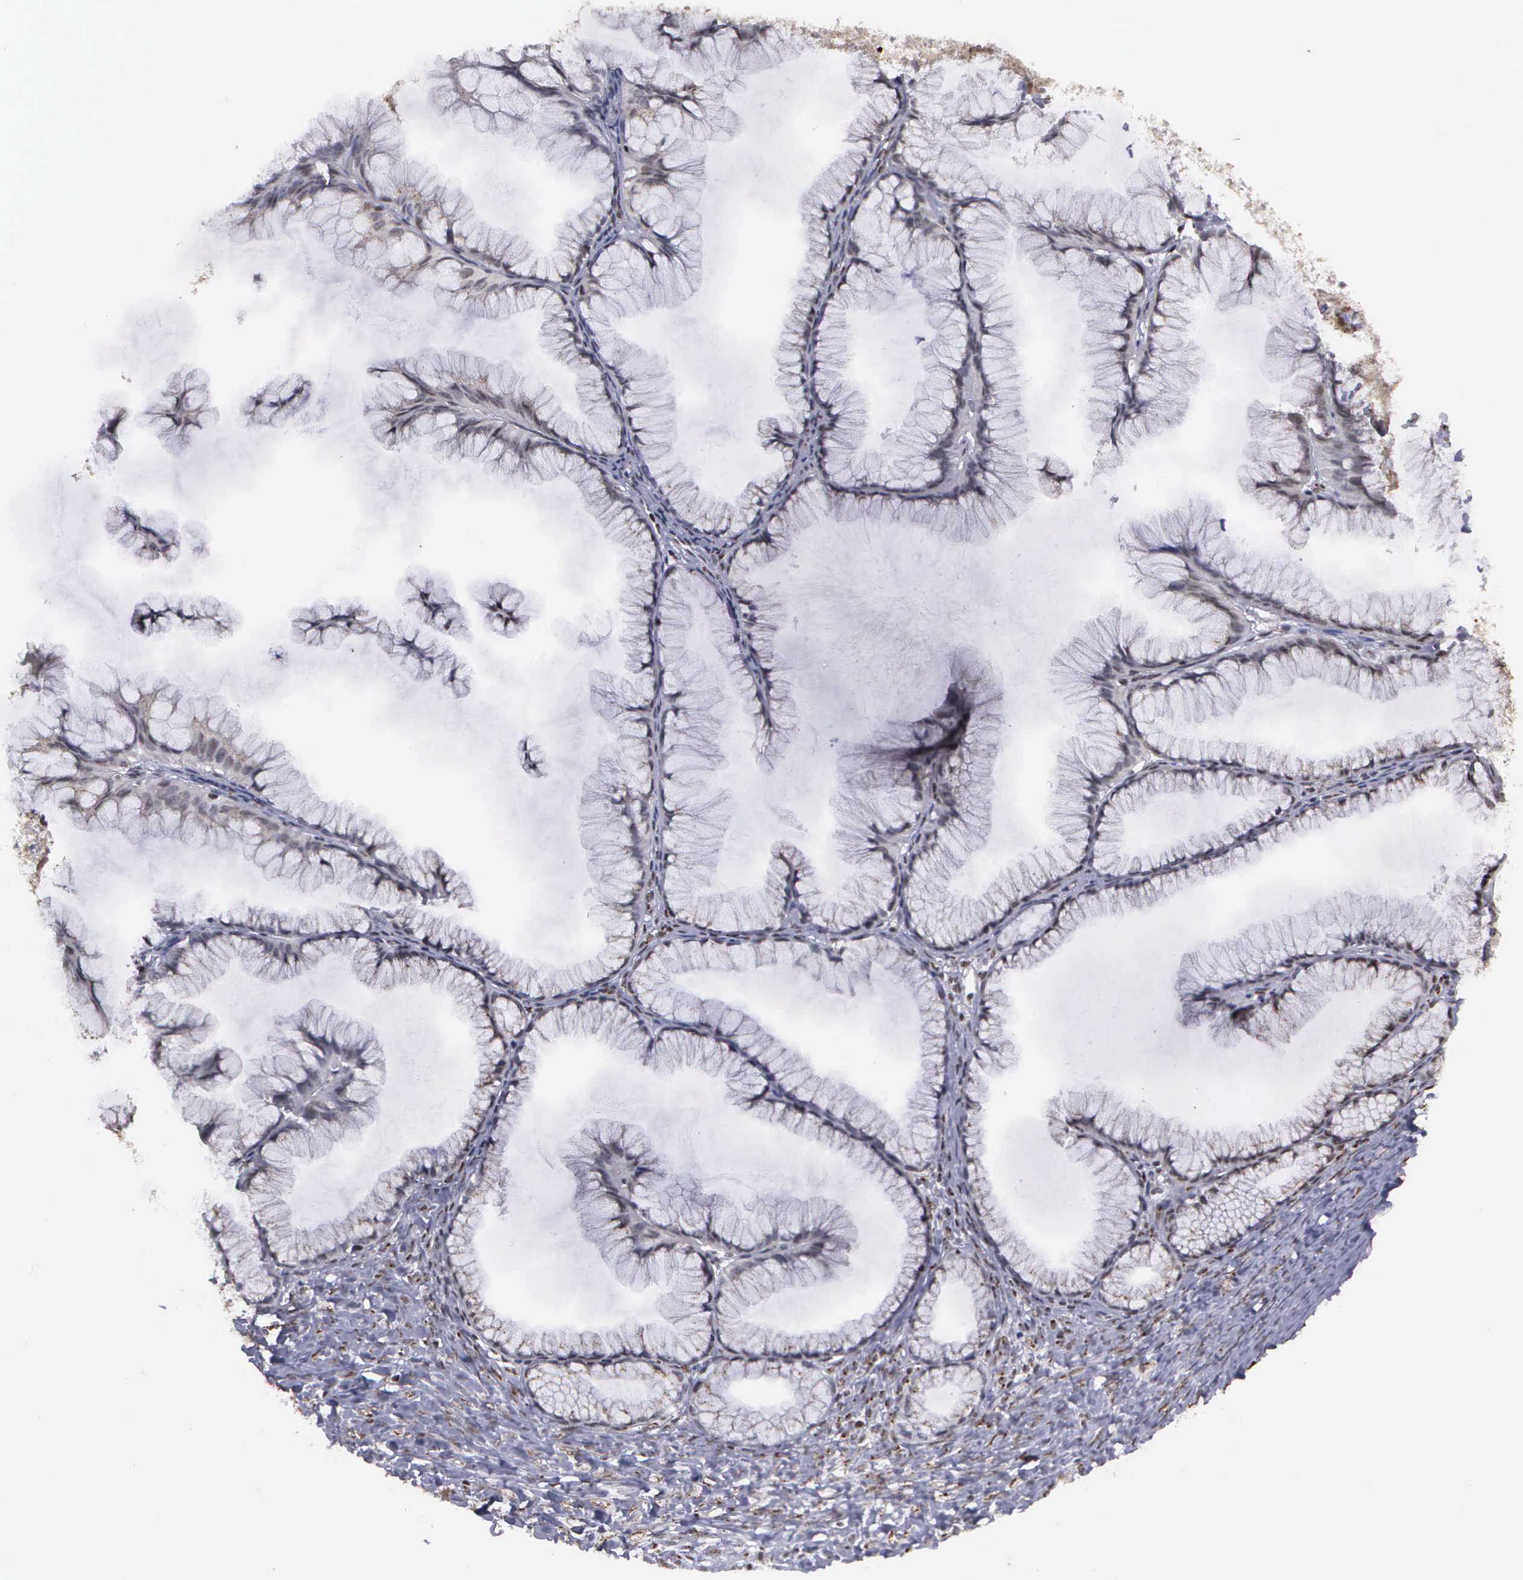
{"staining": {"intensity": "weak", "quantity": "<25%", "location": "cytoplasmic/membranous,nuclear"}, "tissue": "ovarian cancer", "cell_type": "Tumor cells", "image_type": "cancer", "snomed": [{"axis": "morphology", "description": "Cystadenocarcinoma, mucinous, NOS"}, {"axis": "topography", "description": "Ovary"}], "caption": "Tumor cells show no significant positivity in ovarian cancer (mucinous cystadenocarcinoma).", "gene": "GTF2A1", "patient": {"sex": "female", "age": 41}}